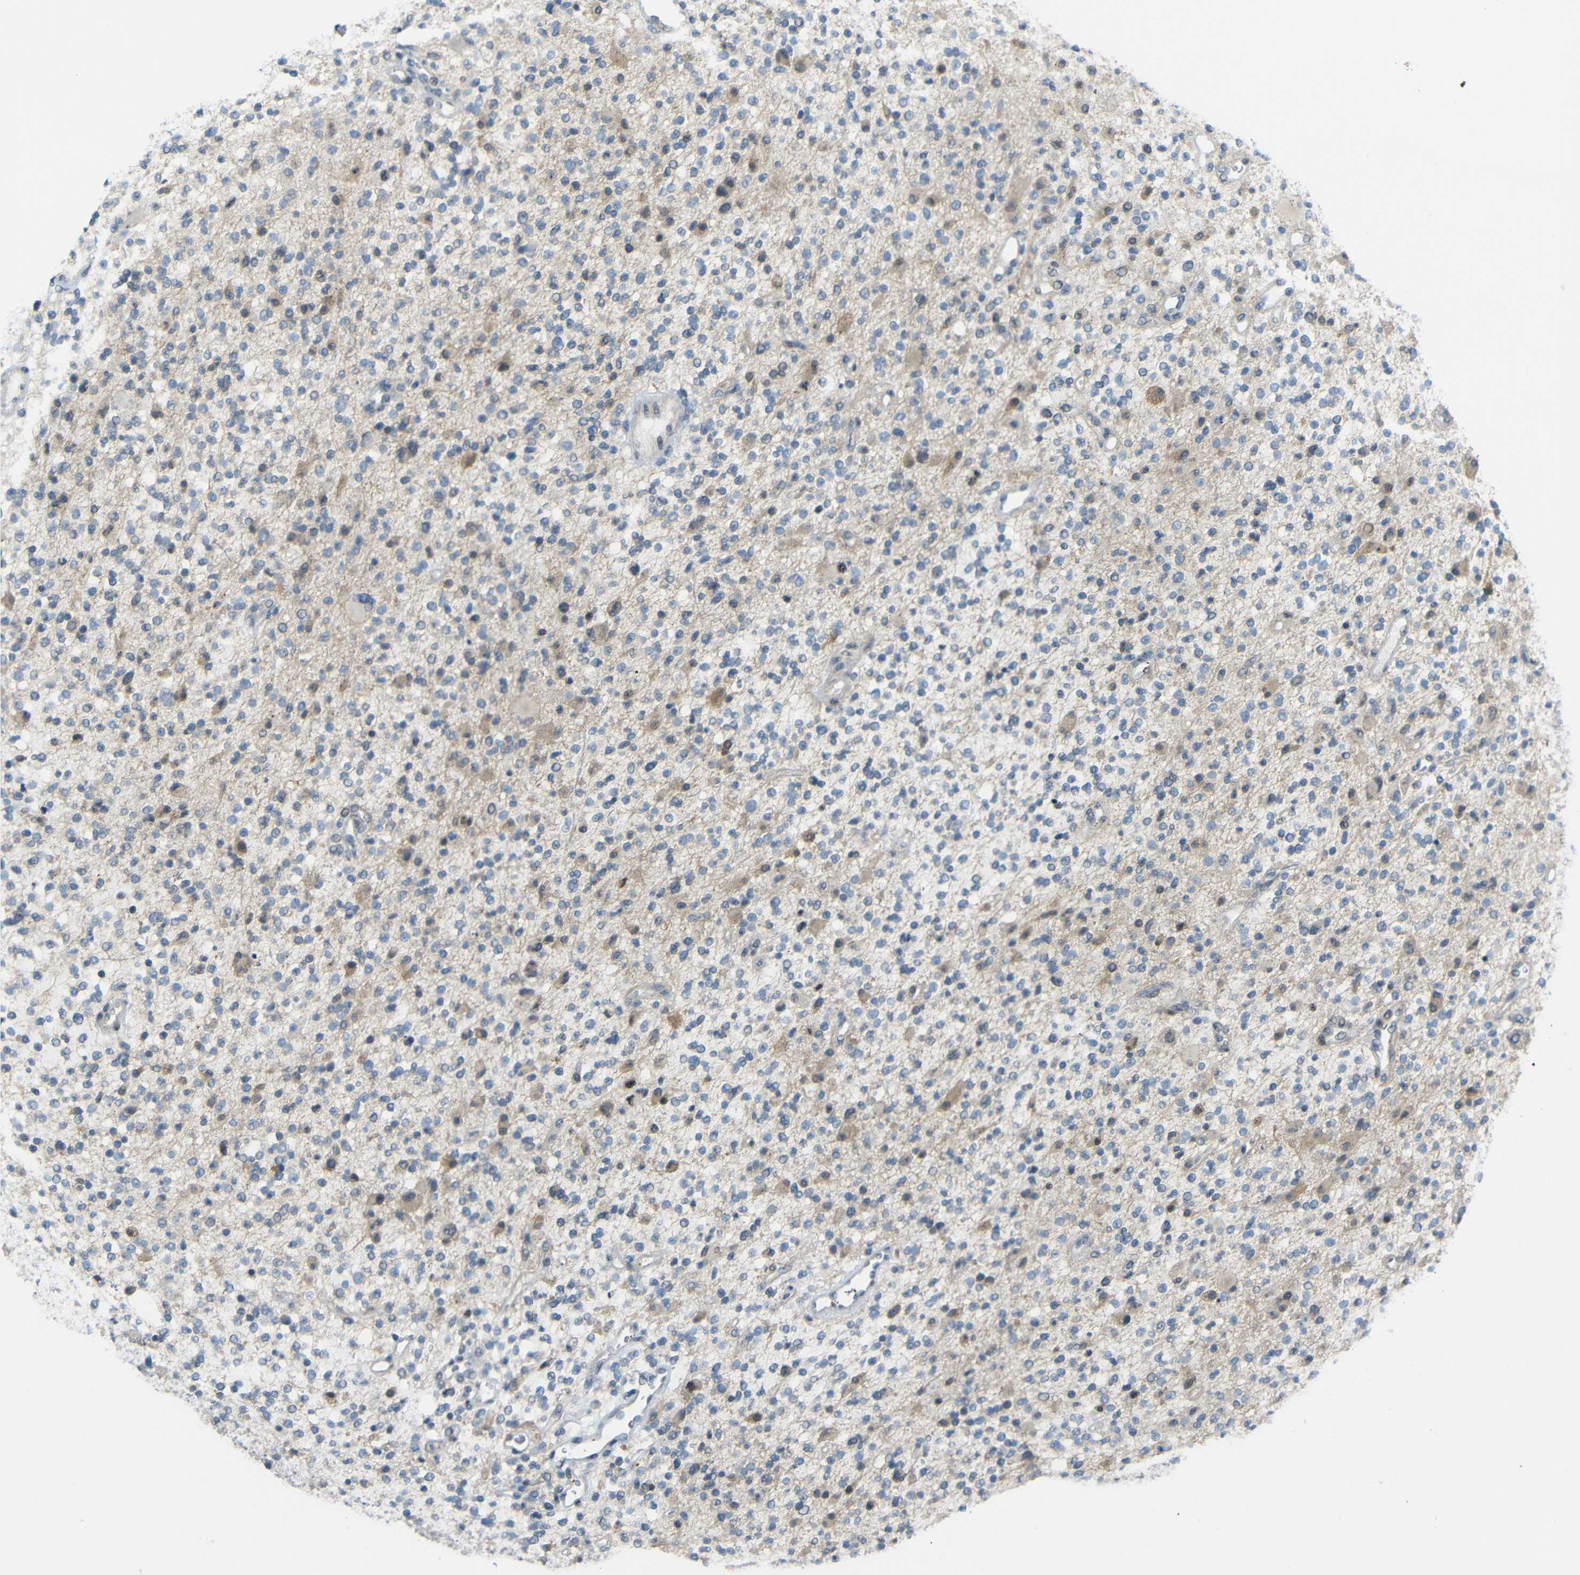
{"staining": {"intensity": "moderate", "quantity": "<25%", "location": "cytoplasmic/membranous"}, "tissue": "glioma", "cell_type": "Tumor cells", "image_type": "cancer", "snomed": [{"axis": "morphology", "description": "Glioma, malignant, High grade"}, {"axis": "topography", "description": "Brain"}], "caption": "Immunohistochemical staining of human glioma demonstrates low levels of moderate cytoplasmic/membranous protein staining in approximately <25% of tumor cells. (IHC, brightfield microscopy, high magnification).", "gene": "GPR158", "patient": {"sex": "male", "age": 48}}